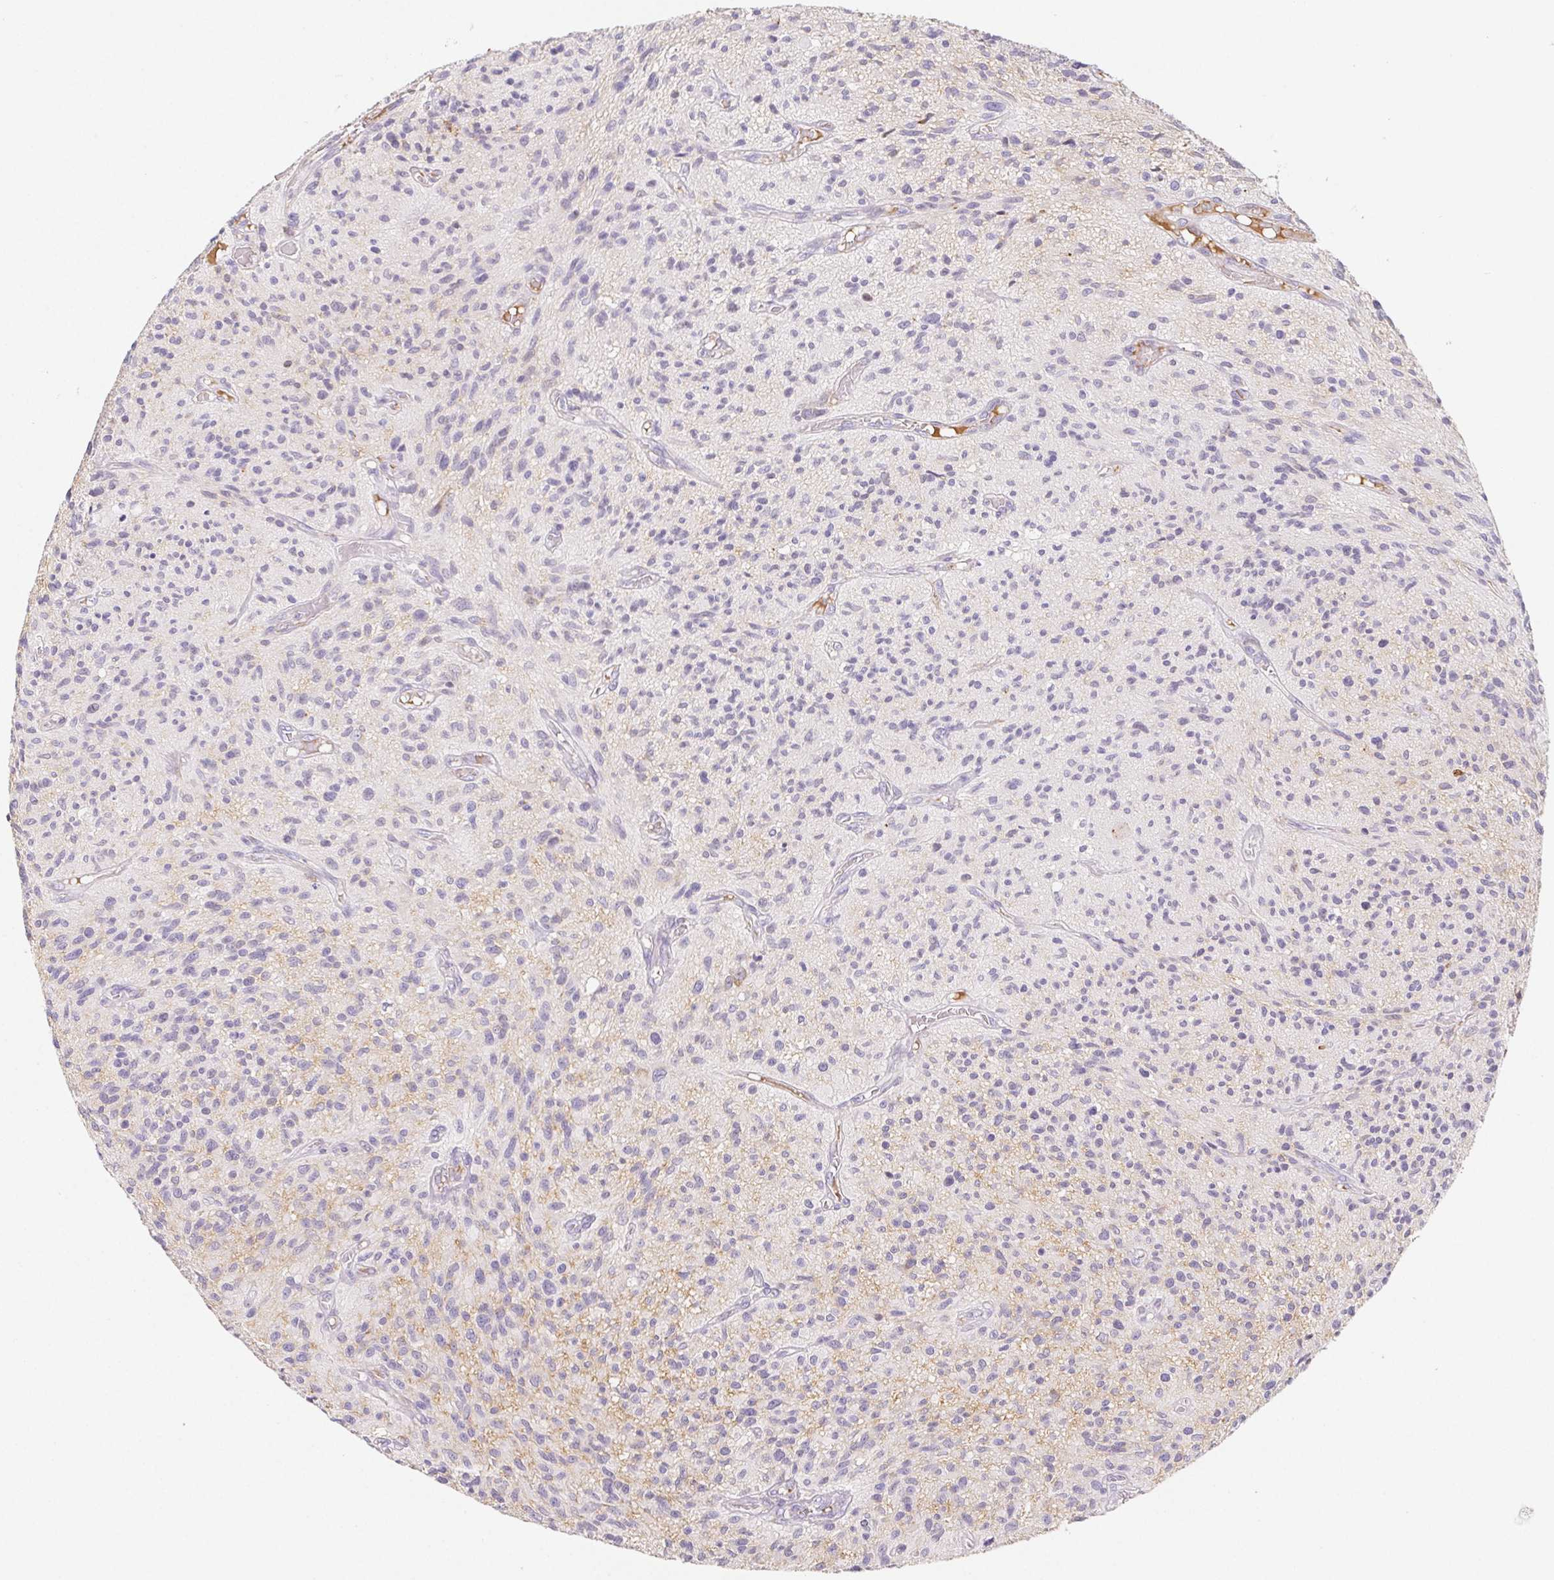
{"staining": {"intensity": "negative", "quantity": "none", "location": "none"}, "tissue": "glioma", "cell_type": "Tumor cells", "image_type": "cancer", "snomed": [{"axis": "morphology", "description": "Glioma, malignant, High grade"}, {"axis": "topography", "description": "Brain"}], "caption": "An IHC image of glioma is shown. There is no staining in tumor cells of glioma.", "gene": "ITIH2", "patient": {"sex": "male", "age": 75}}